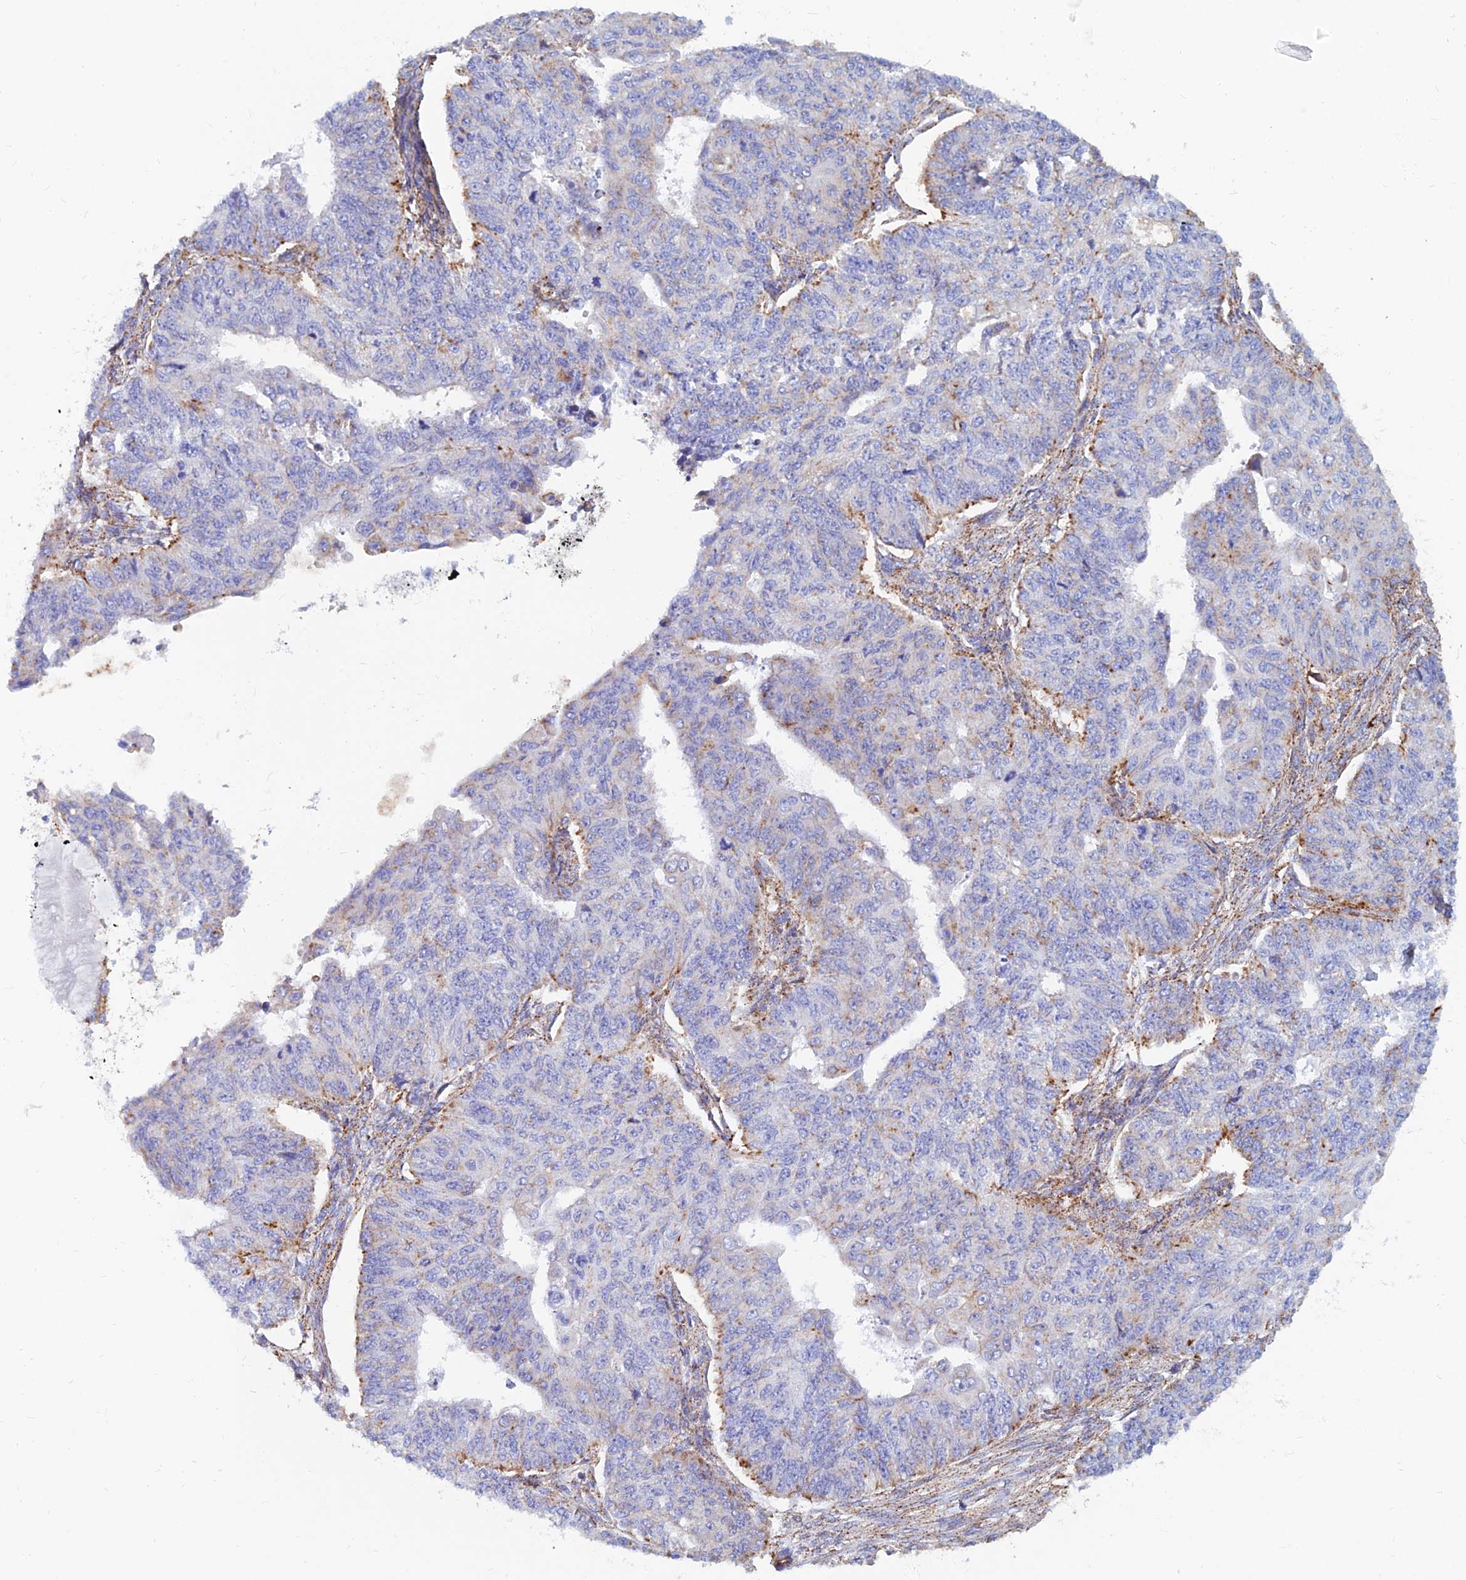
{"staining": {"intensity": "moderate", "quantity": "<25%", "location": "cytoplasmic/membranous"}, "tissue": "endometrial cancer", "cell_type": "Tumor cells", "image_type": "cancer", "snomed": [{"axis": "morphology", "description": "Adenocarcinoma, NOS"}, {"axis": "topography", "description": "Endometrium"}], "caption": "Endometrial adenocarcinoma was stained to show a protein in brown. There is low levels of moderate cytoplasmic/membranous staining in approximately <25% of tumor cells. The staining is performed using DAB brown chromogen to label protein expression. The nuclei are counter-stained blue using hematoxylin.", "gene": "SPNS1", "patient": {"sex": "female", "age": 32}}